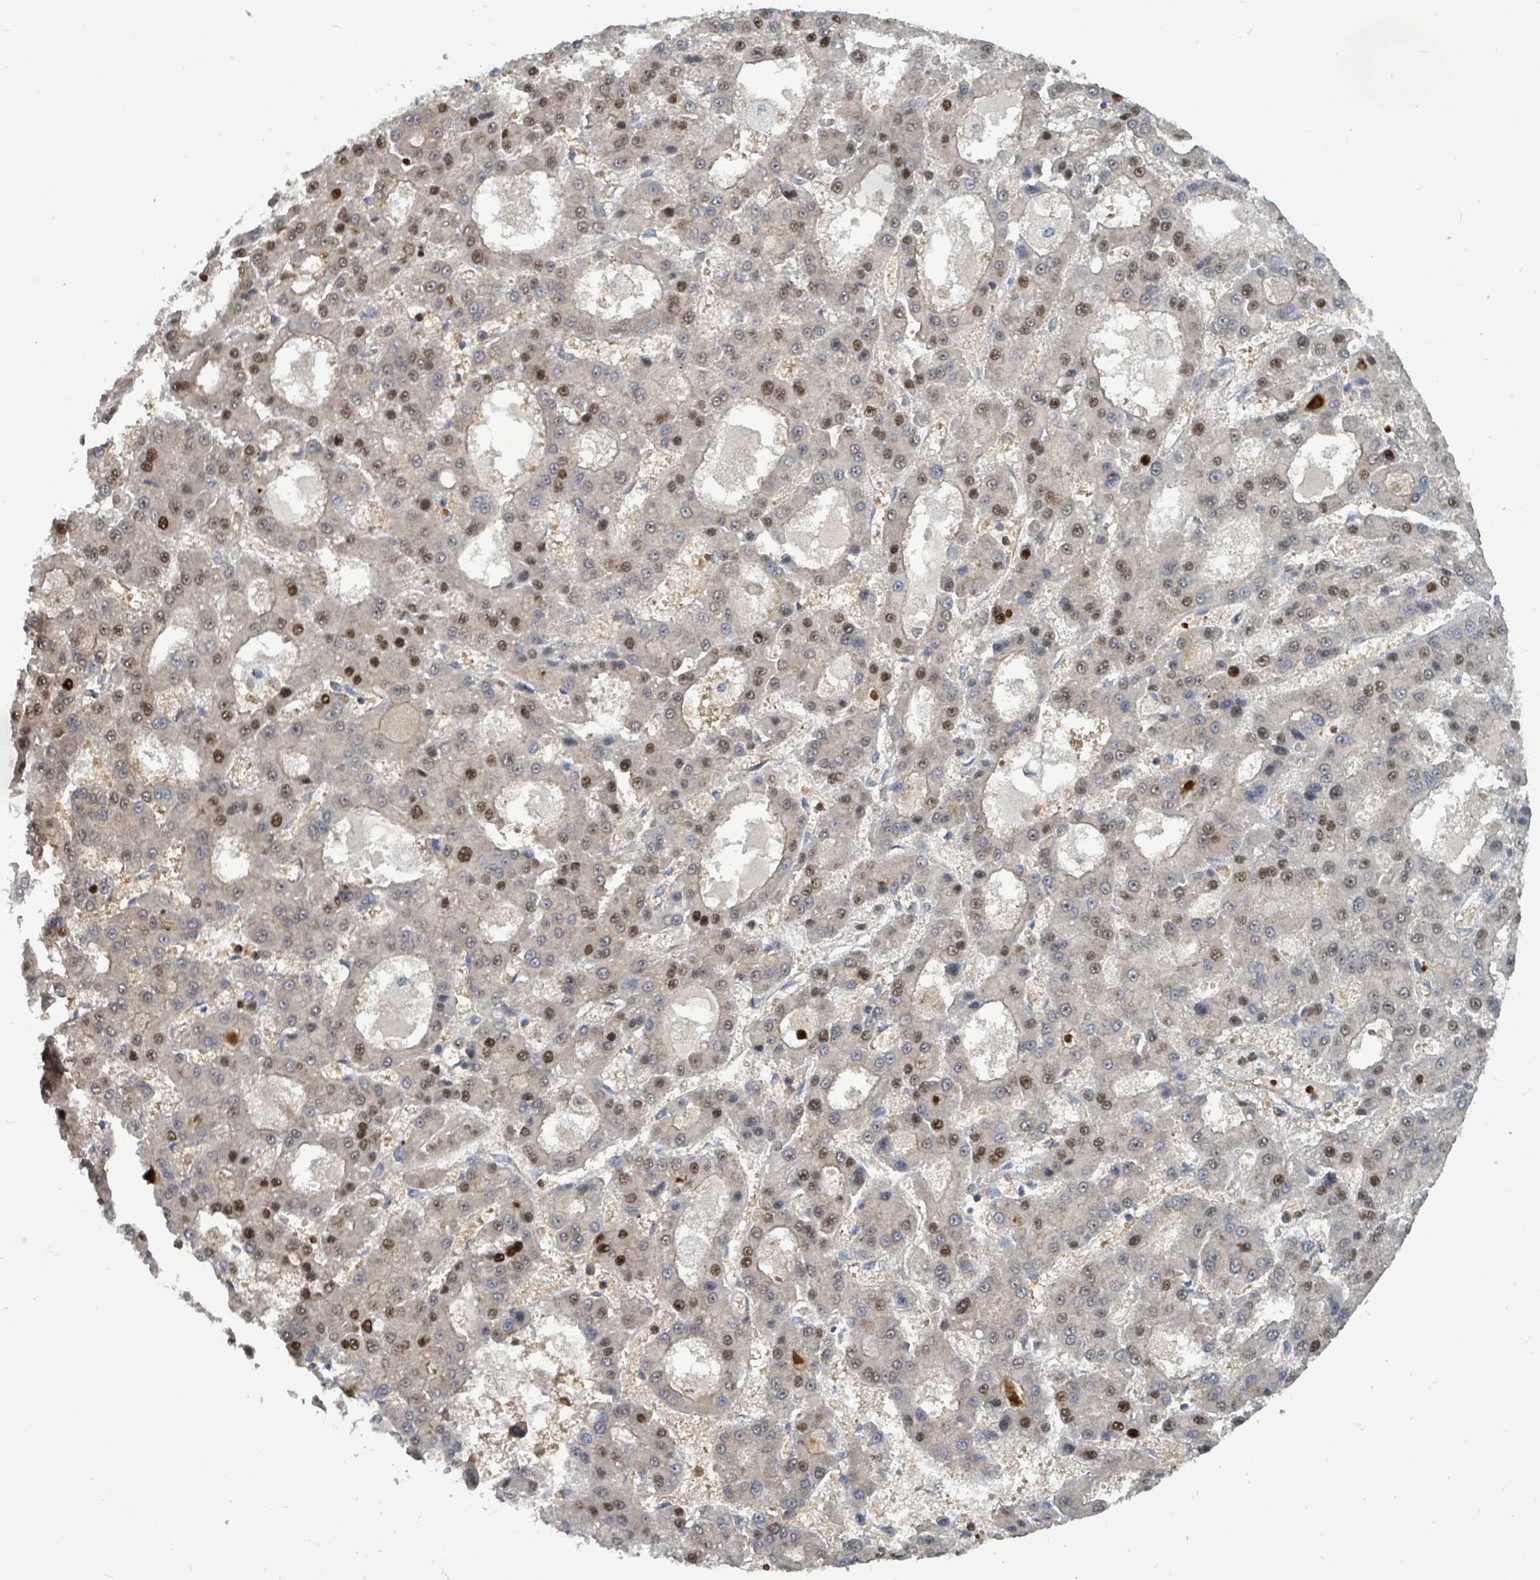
{"staining": {"intensity": "strong", "quantity": "25%-75%", "location": "nuclear"}, "tissue": "liver cancer", "cell_type": "Tumor cells", "image_type": "cancer", "snomed": [{"axis": "morphology", "description": "Carcinoma, Hepatocellular, NOS"}, {"axis": "topography", "description": "Liver"}], "caption": "Protein analysis of liver cancer (hepatocellular carcinoma) tissue exhibits strong nuclear expression in approximately 25%-75% of tumor cells.", "gene": "TRDMT1", "patient": {"sex": "male", "age": 70}}